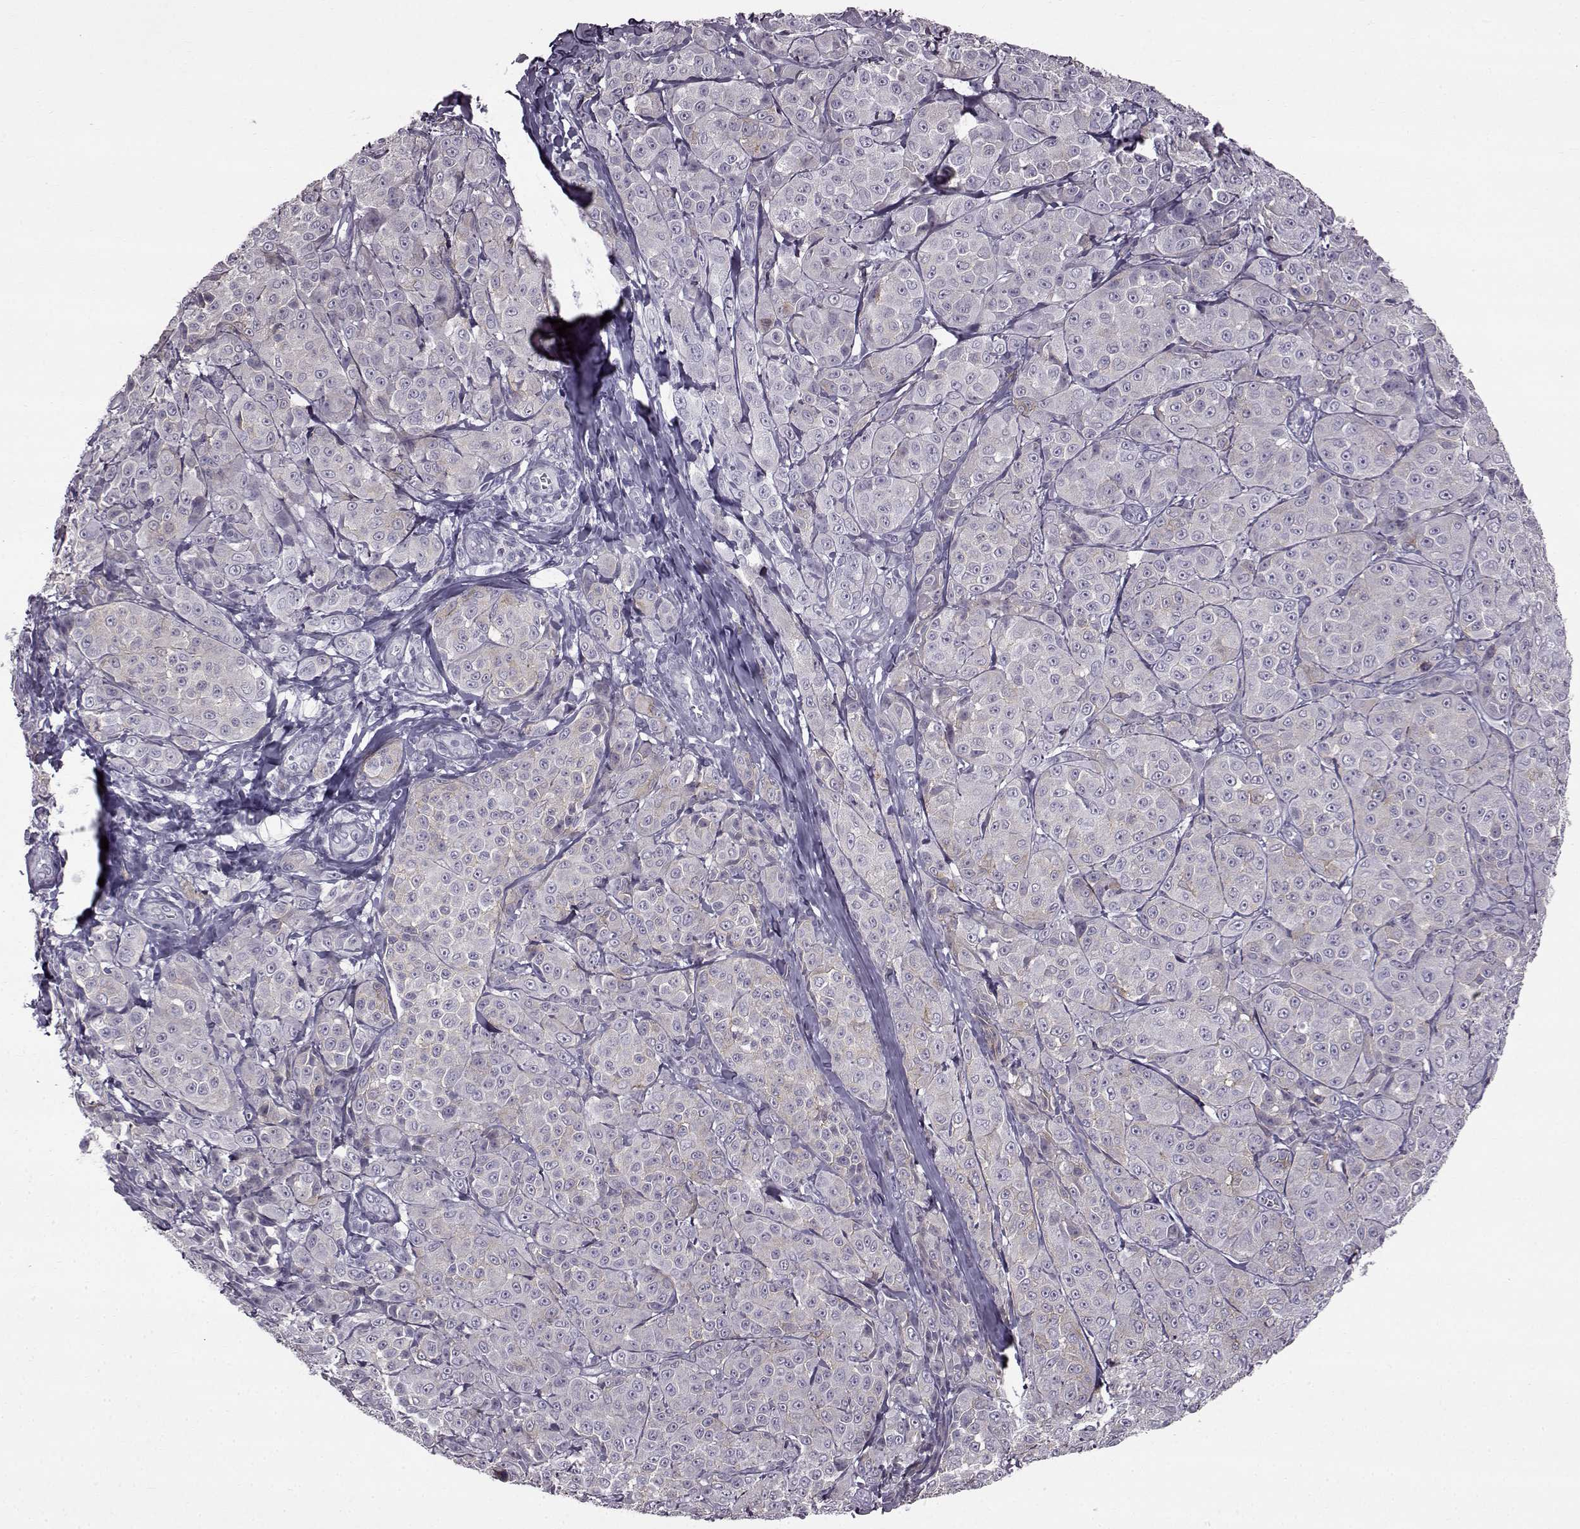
{"staining": {"intensity": "negative", "quantity": "none", "location": "none"}, "tissue": "melanoma", "cell_type": "Tumor cells", "image_type": "cancer", "snomed": [{"axis": "morphology", "description": "Malignant melanoma, NOS"}, {"axis": "topography", "description": "Skin"}], "caption": "Immunohistochemistry histopathology image of neoplastic tissue: melanoma stained with DAB exhibits no significant protein positivity in tumor cells.", "gene": "SLC28A2", "patient": {"sex": "male", "age": 89}}